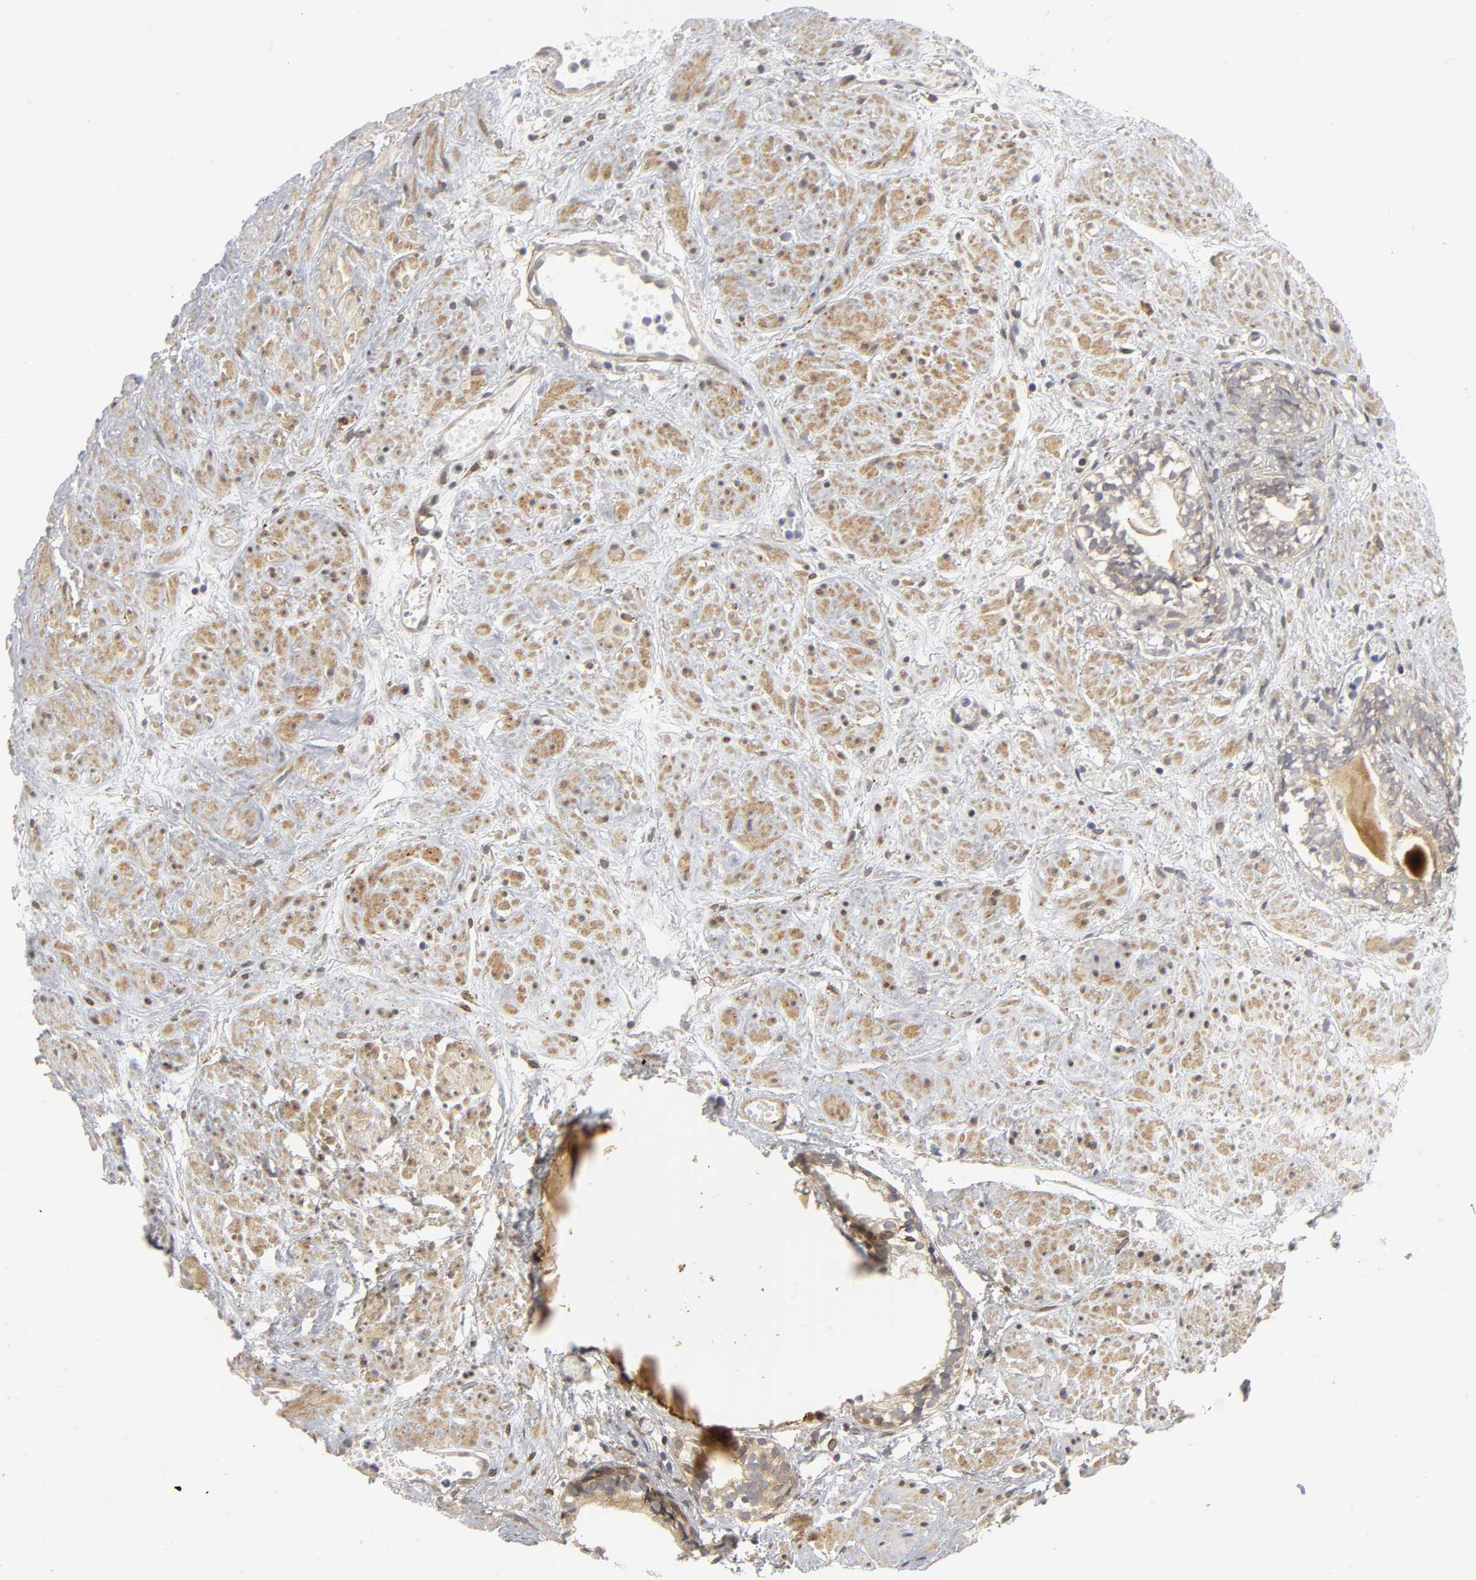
{"staining": {"intensity": "moderate", "quantity": ">75%", "location": "cytoplasmic/membranous"}, "tissue": "prostate cancer", "cell_type": "Tumor cells", "image_type": "cancer", "snomed": [{"axis": "morphology", "description": "Adenocarcinoma, High grade"}, {"axis": "topography", "description": "Prostate"}], "caption": "Prostate cancer tissue shows moderate cytoplasmic/membranous expression in about >75% of tumor cells, visualized by immunohistochemistry. Nuclei are stained in blue.", "gene": "ASB6", "patient": {"sex": "male", "age": 85}}